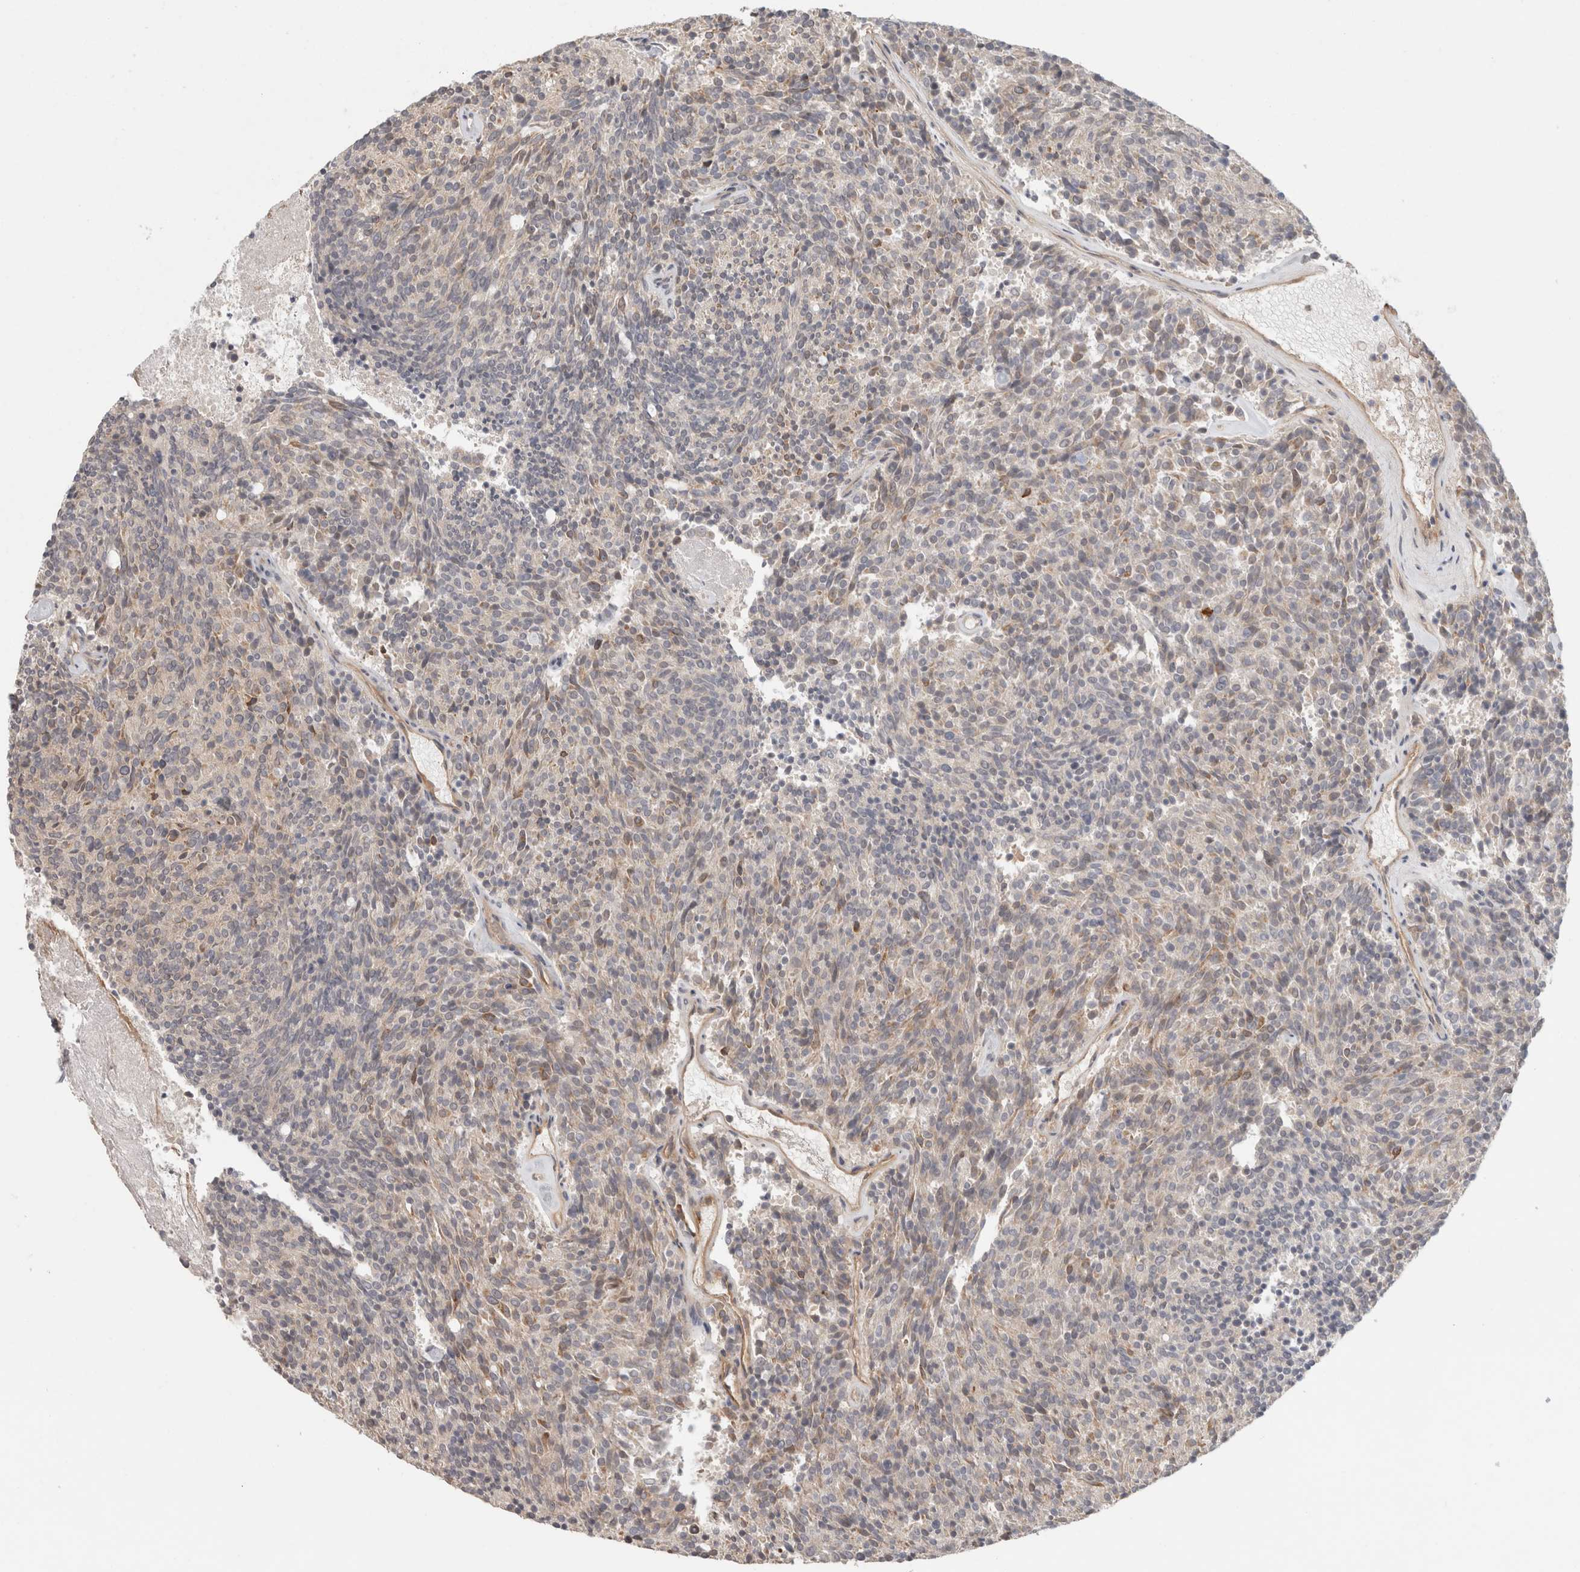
{"staining": {"intensity": "weak", "quantity": "<25%", "location": "cytoplasmic/membranous"}, "tissue": "carcinoid", "cell_type": "Tumor cells", "image_type": "cancer", "snomed": [{"axis": "morphology", "description": "Carcinoid, malignant, NOS"}, {"axis": "topography", "description": "Pancreas"}], "caption": "This micrograph is of carcinoid stained with IHC to label a protein in brown with the nuclei are counter-stained blue. There is no expression in tumor cells.", "gene": "HSPG2", "patient": {"sex": "female", "age": 54}}